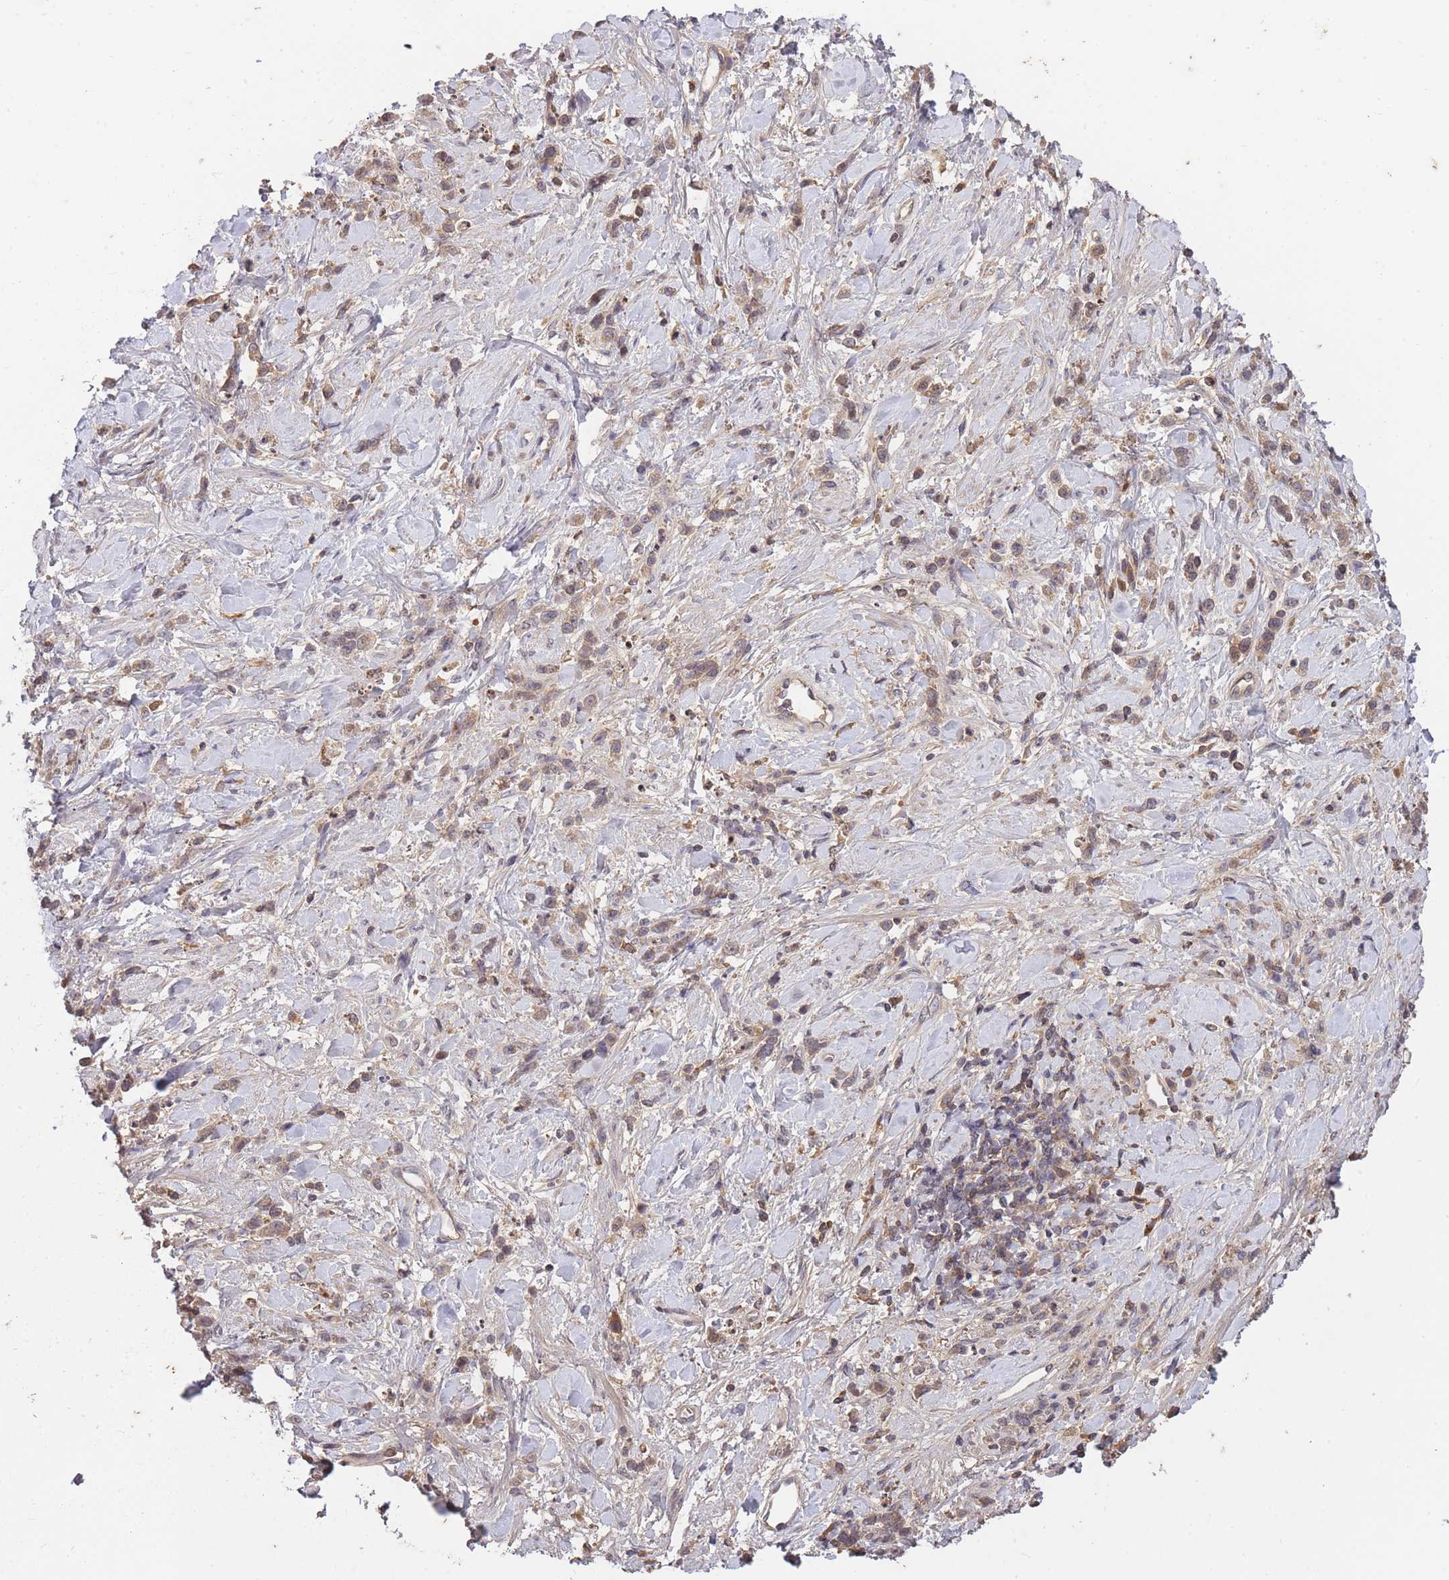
{"staining": {"intensity": "weak", "quantity": ">75%", "location": "cytoplasmic/membranous"}, "tissue": "stomach cancer", "cell_type": "Tumor cells", "image_type": "cancer", "snomed": [{"axis": "morphology", "description": "Adenocarcinoma, NOS"}, {"axis": "topography", "description": "Stomach"}], "caption": "An IHC photomicrograph of tumor tissue is shown. Protein staining in brown highlights weak cytoplasmic/membranous positivity in stomach adenocarcinoma within tumor cells. Using DAB (brown) and hematoxylin (blue) stains, captured at high magnification using brightfield microscopy.", "gene": "RALGDS", "patient": {"sex": "female", "age": 60}}